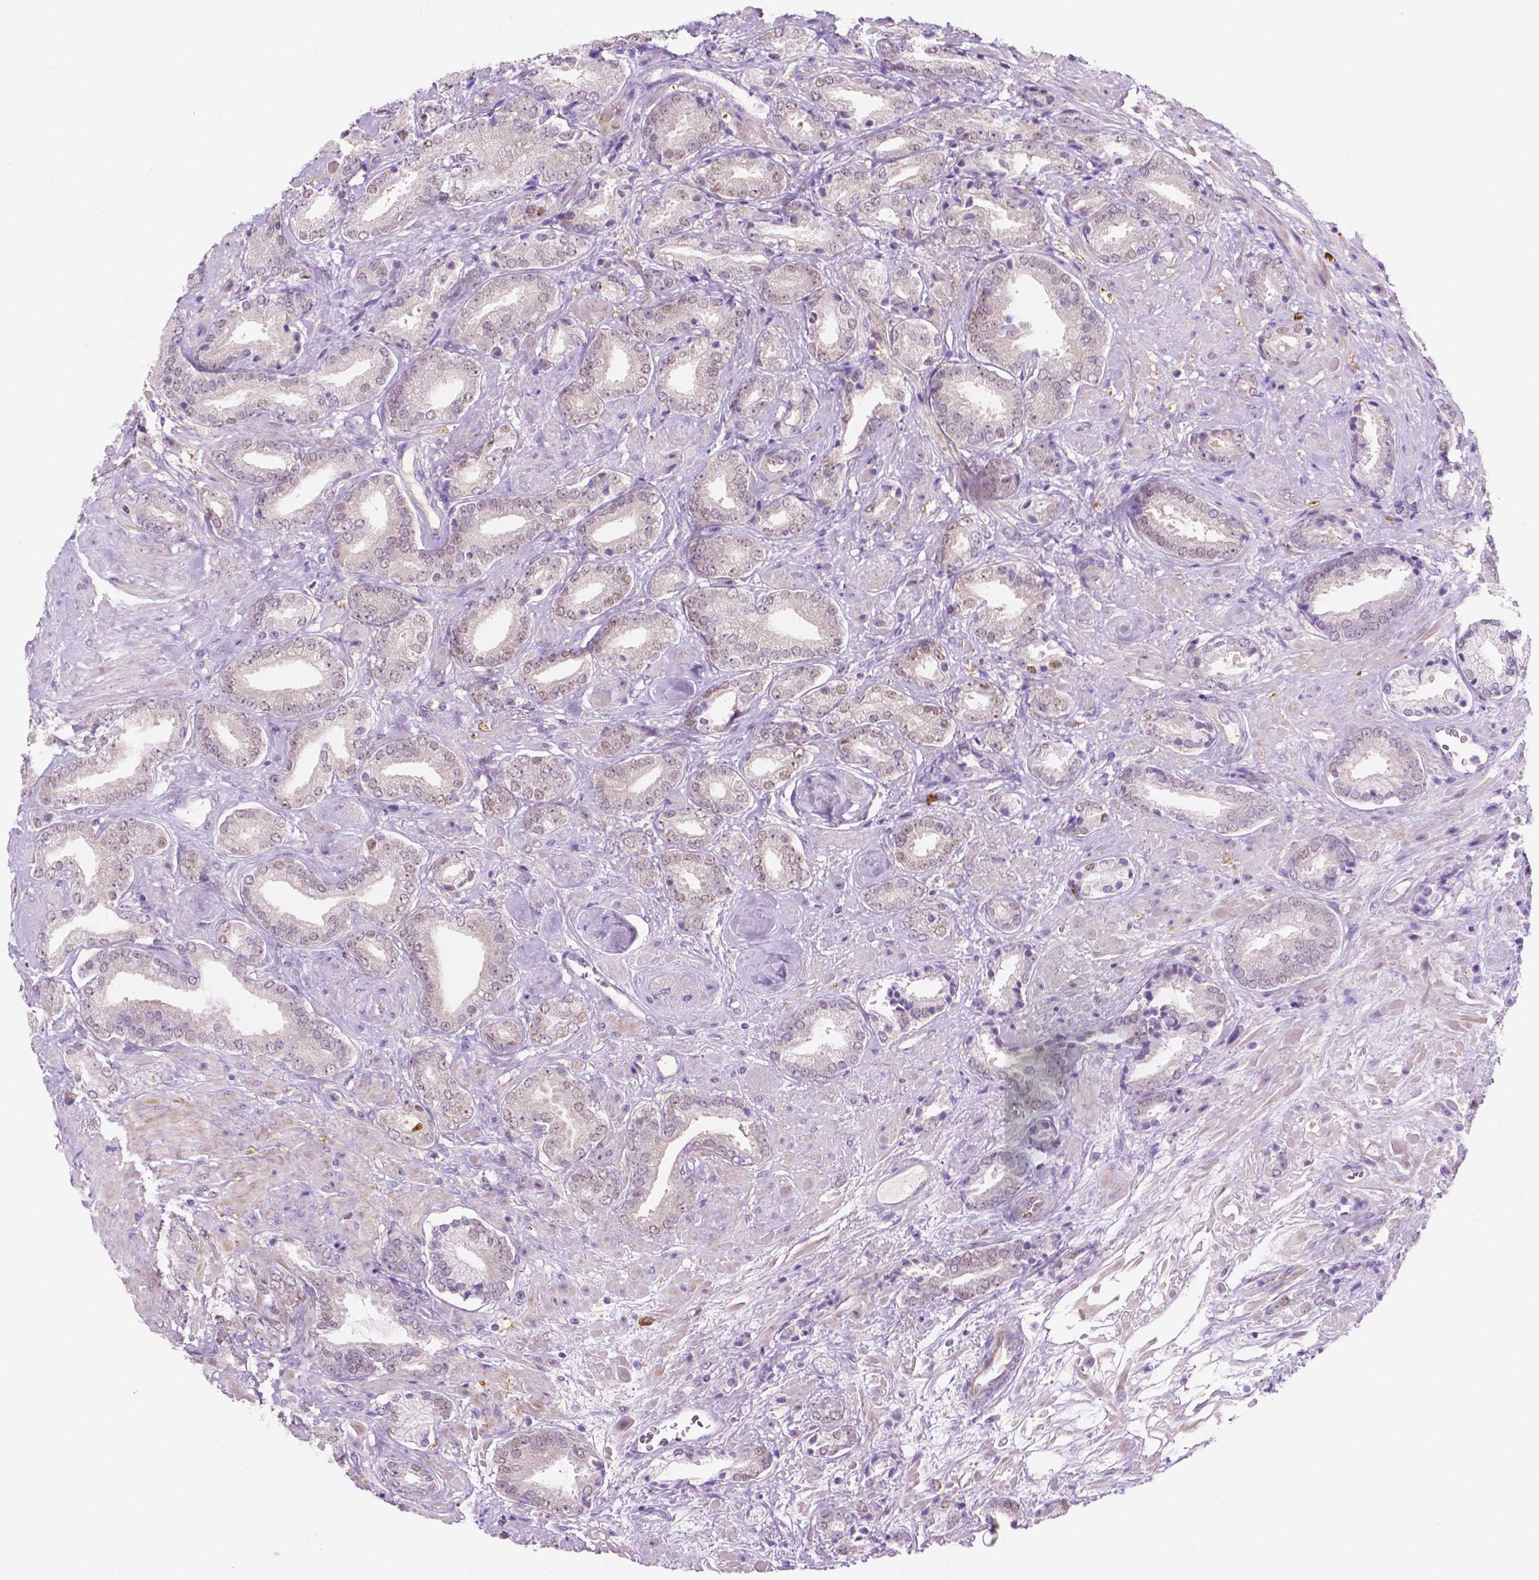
{"staining": {"intensity": "weak", "quantity": "<25%", "location": "cytoplasmic/membranous"}, "tissue": "prostate cancer", "cell_type": "Tumor cells", "image_type": "cancer", "snomed": [{"axis": "morphology", "description": "Adenocarcinoma, High grade"}, {"axis": "topography", "description": "Prostate"}], "caption": "Immunohistochemistry (IHC) histopathology image of neoplastic tissue: human prostate cancer stained with DAB (3,3'-diaminobenzidine) reveals no significant protein expression in tumor cells.", "gene": "EPPK1", "patient": {"sex": "male", "age": 56}}